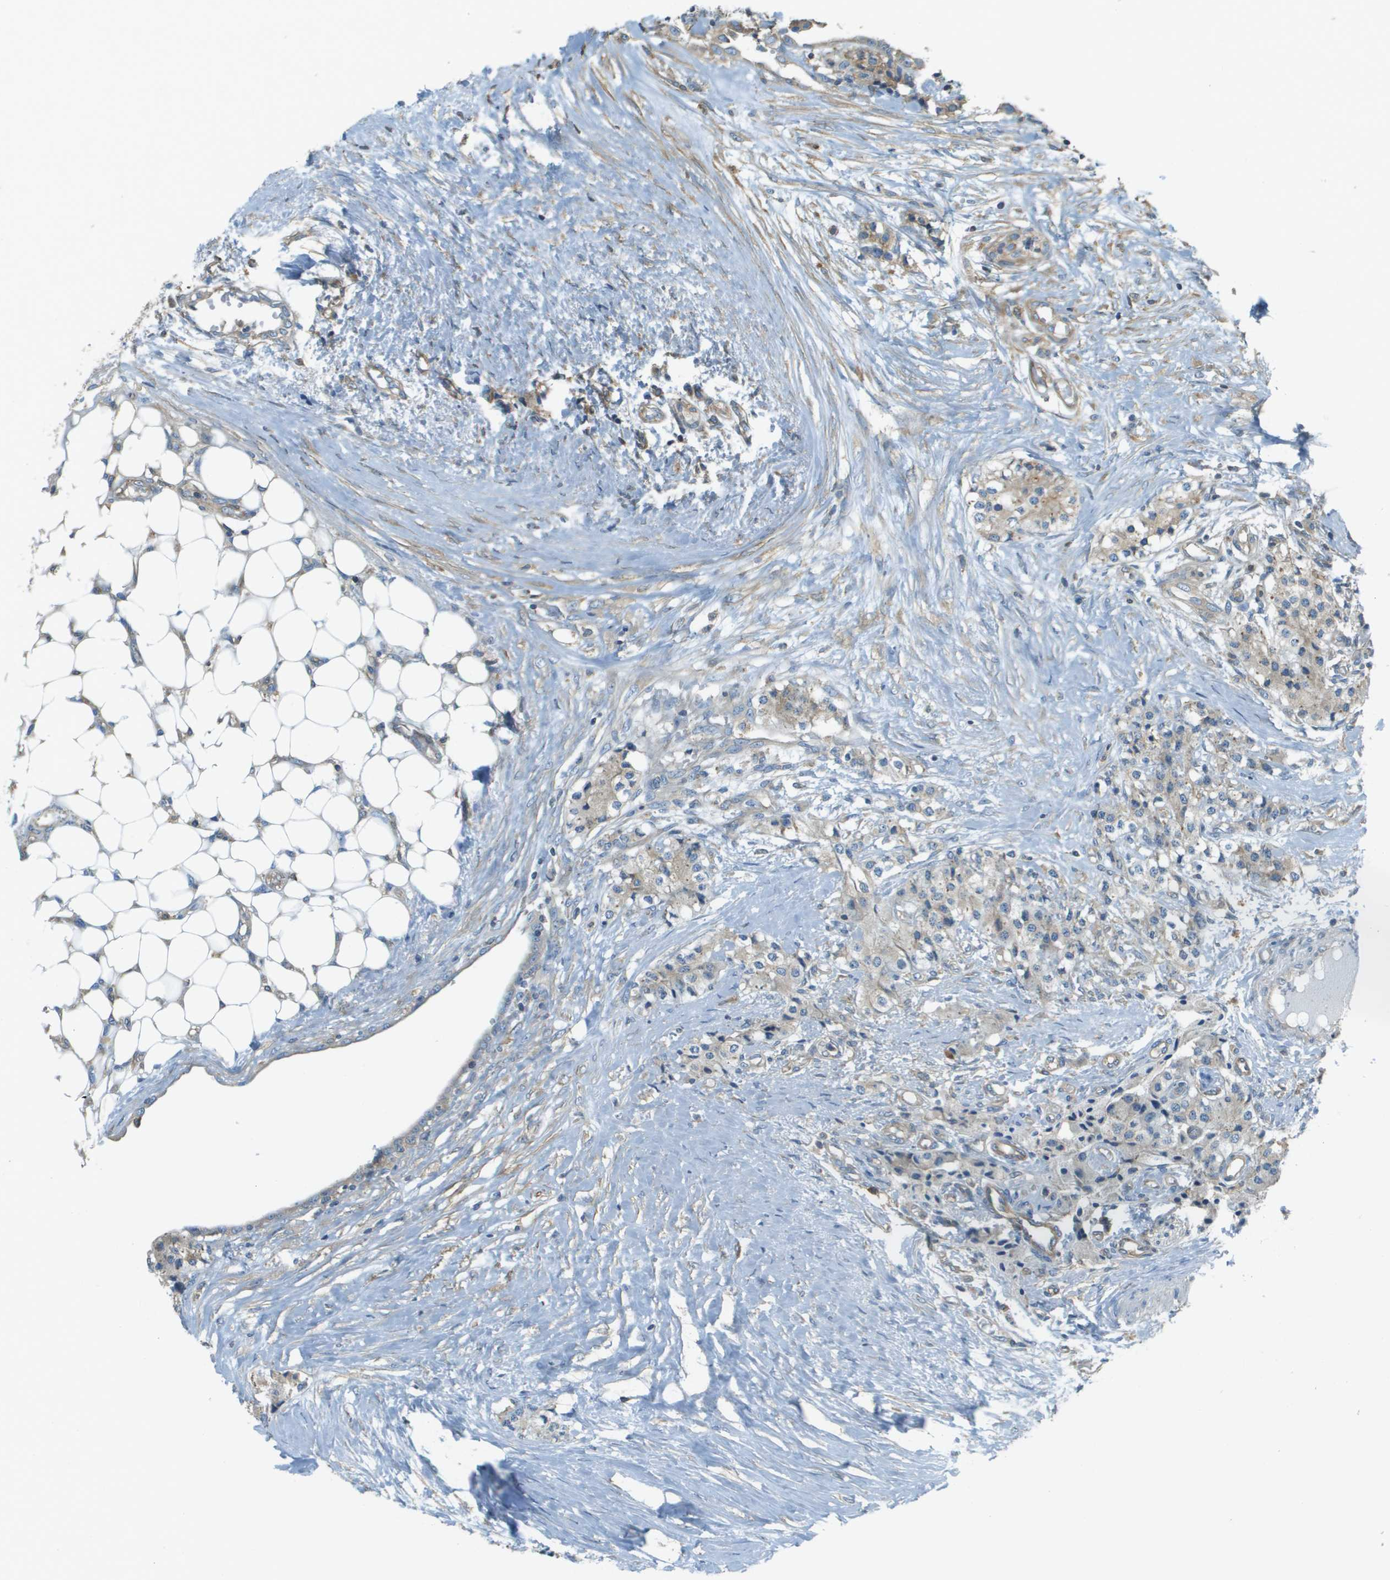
{"staining": {"intensity": "weak", "quantity": "<25%", "location": "cytoplasmic/membranous"}, "tissue": "carcinoid", "cell_type": "Tumor cells", "image_type": "cancer", "snomed": [{"axis": "morphology", "description": "Carcinoid, malignant, NOS"}, {"axis": "topography", "description": "Colon"}], "caption": "An IHC photomicrograph of carcinoid is shown. There is no staining in tumor cells of carcinoid.", "gene": "DNAJB11", "patient": {"sex": "female", "age": 52}}